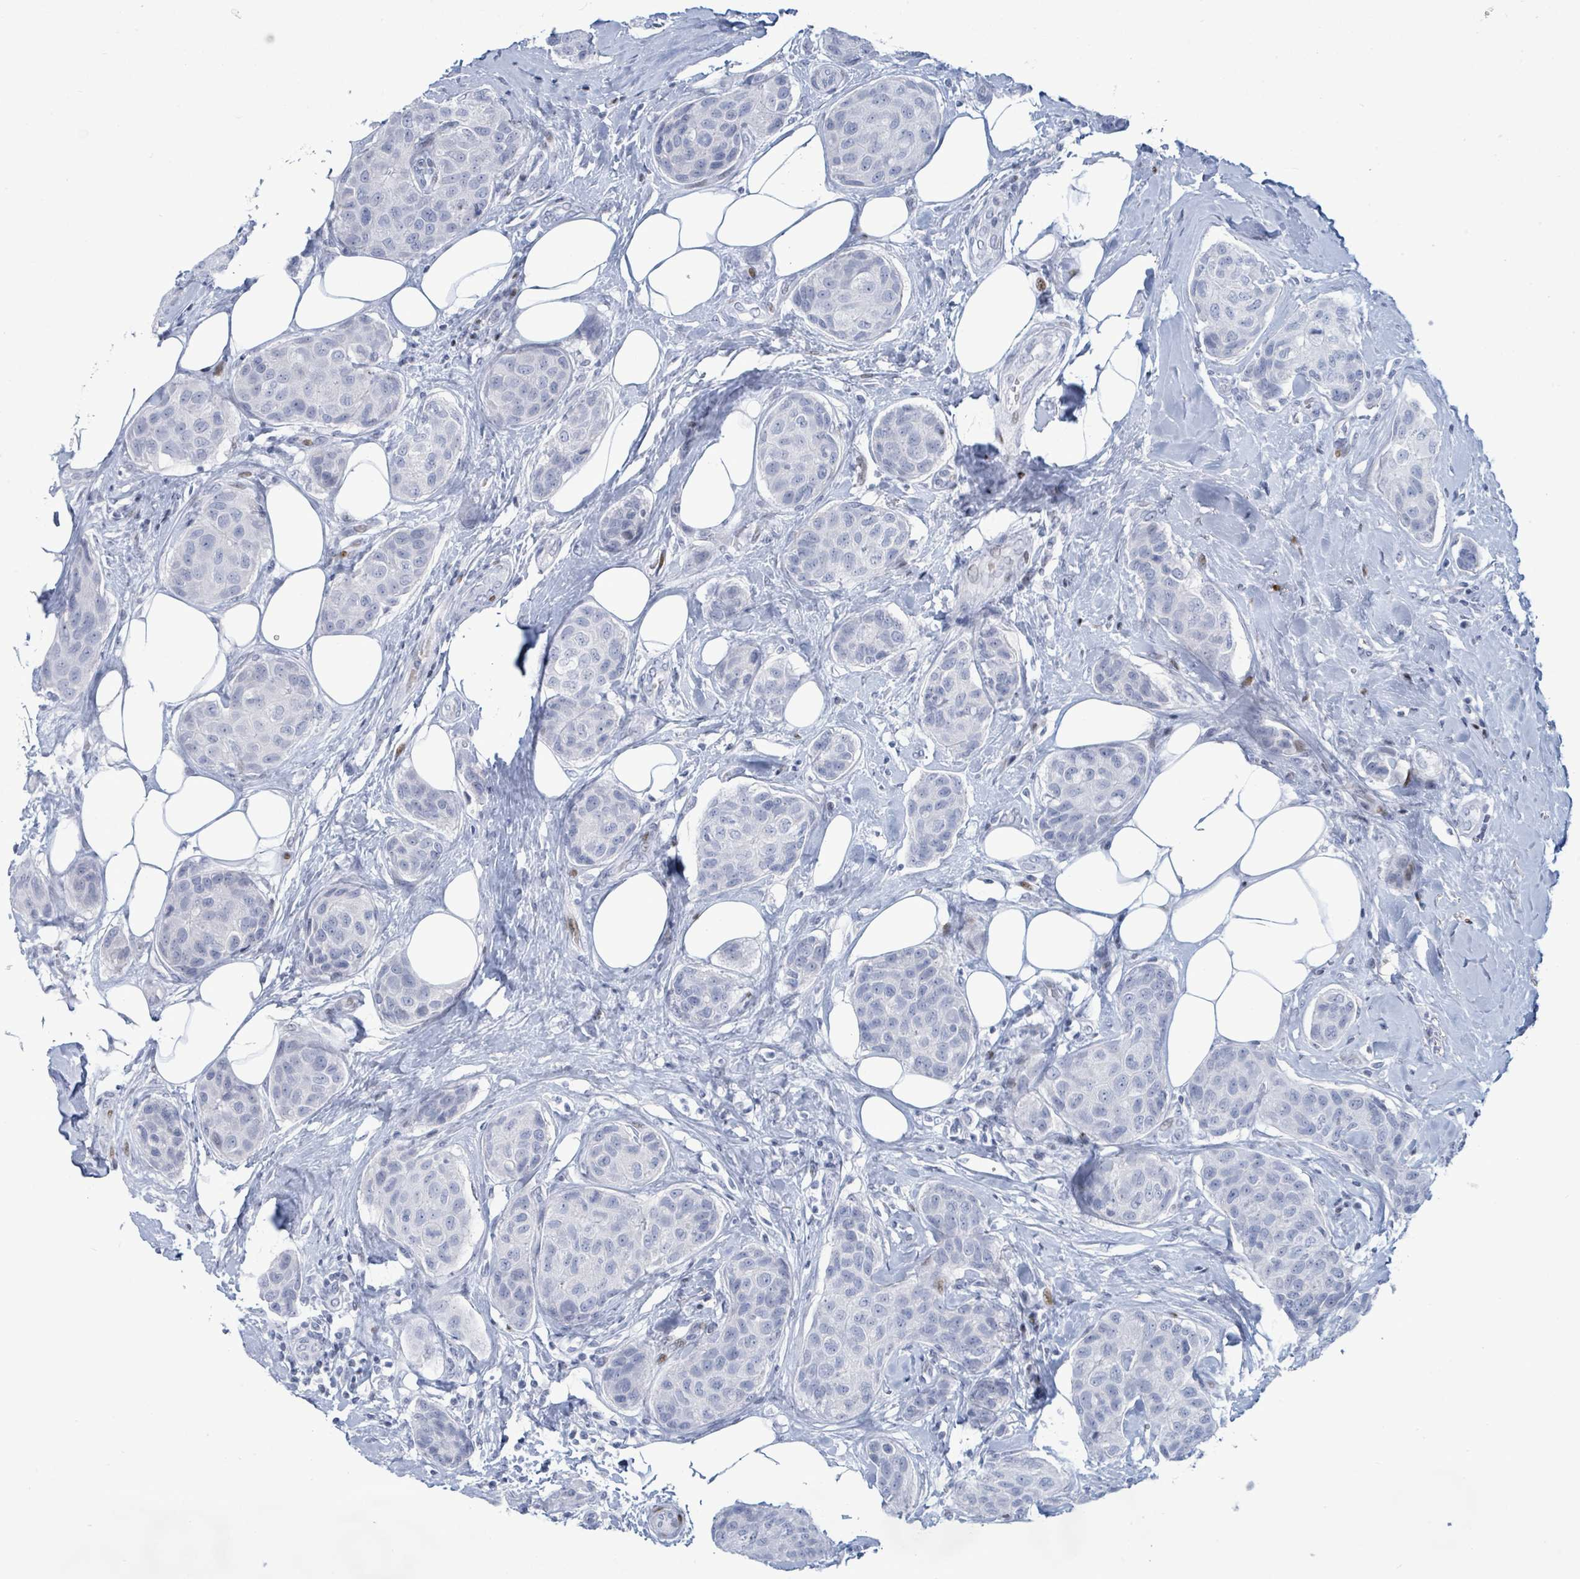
{"staining": {"intensity": "negative", "quantity": "none", "location": "none"}, "tissue": "breast cancer", "cell_type": "Tumor cells", "image_type": "cancer", "snomed": [{"axis": "morphology", "description": "Duct carcinoma"}, {"axis": "topography", "description": "Breast"}, {"axis": "topography", "description": "Lymph node"}], "caption": "Photomicrograph shows no significant protein positivity in tumor cells of breast cancer.", "gene": "MALL", "patient": {"sex": "female", "age": 80}}